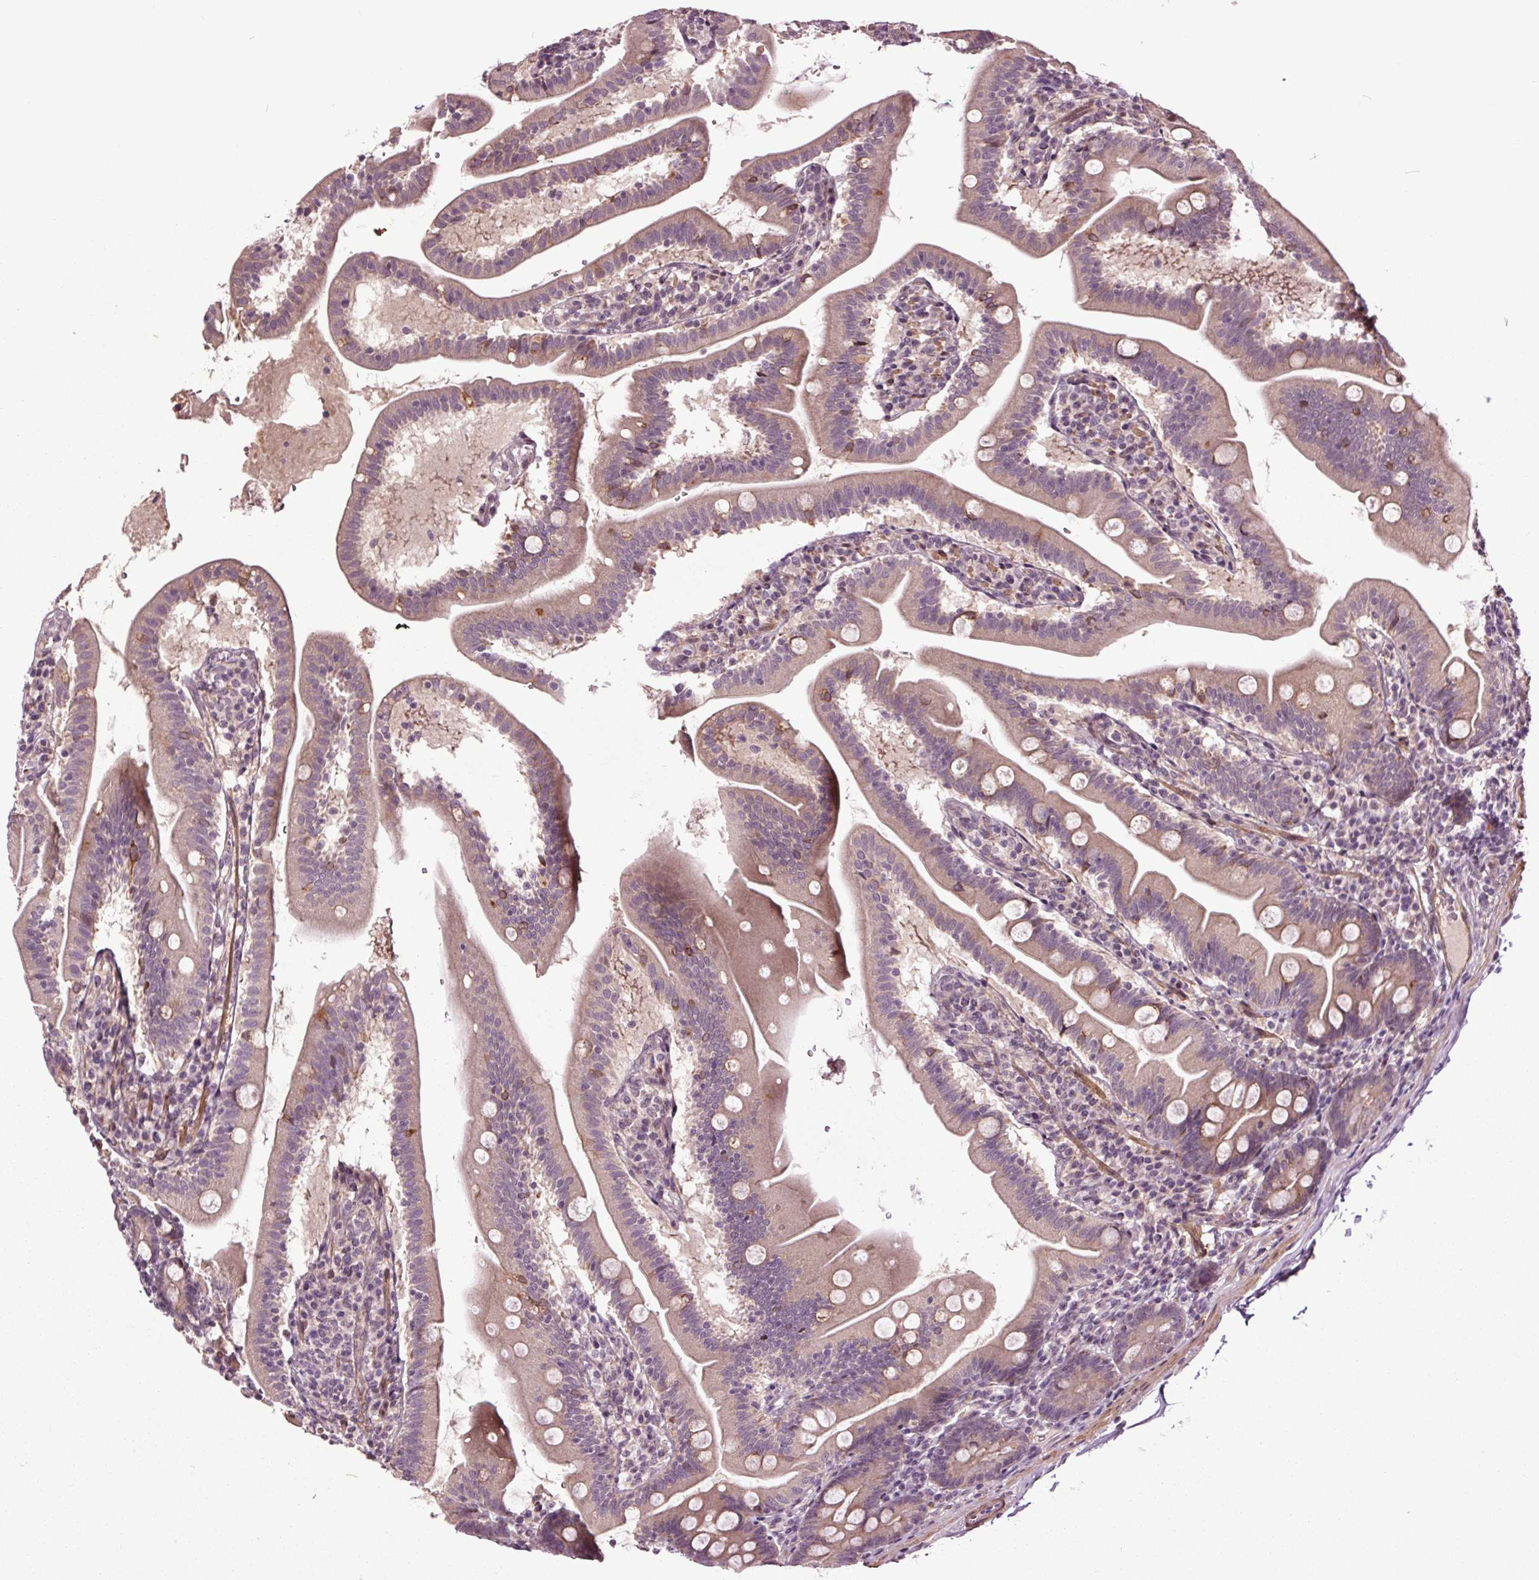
{"staining": {"intensity": "weak", "quantity": "25%-75%", "location": "cytoplasmic/membranous"}, "tissue": "duodenum", "cell_type": "Glandular cells", "image_type": "normal", "snomed": [{"axis": "morphology", "description": "Normal tissue, NOS"}, {"axis": "topography", "description": "Duodenum"}], "caption": "Weak cytoplasmic/membranous positivity for a protein is appreciated in about 25%-75% of glandular cells of normal duodenum using IHC.", "gene": "HAUS5", "patient": {"sex": "female", "age": 67}}